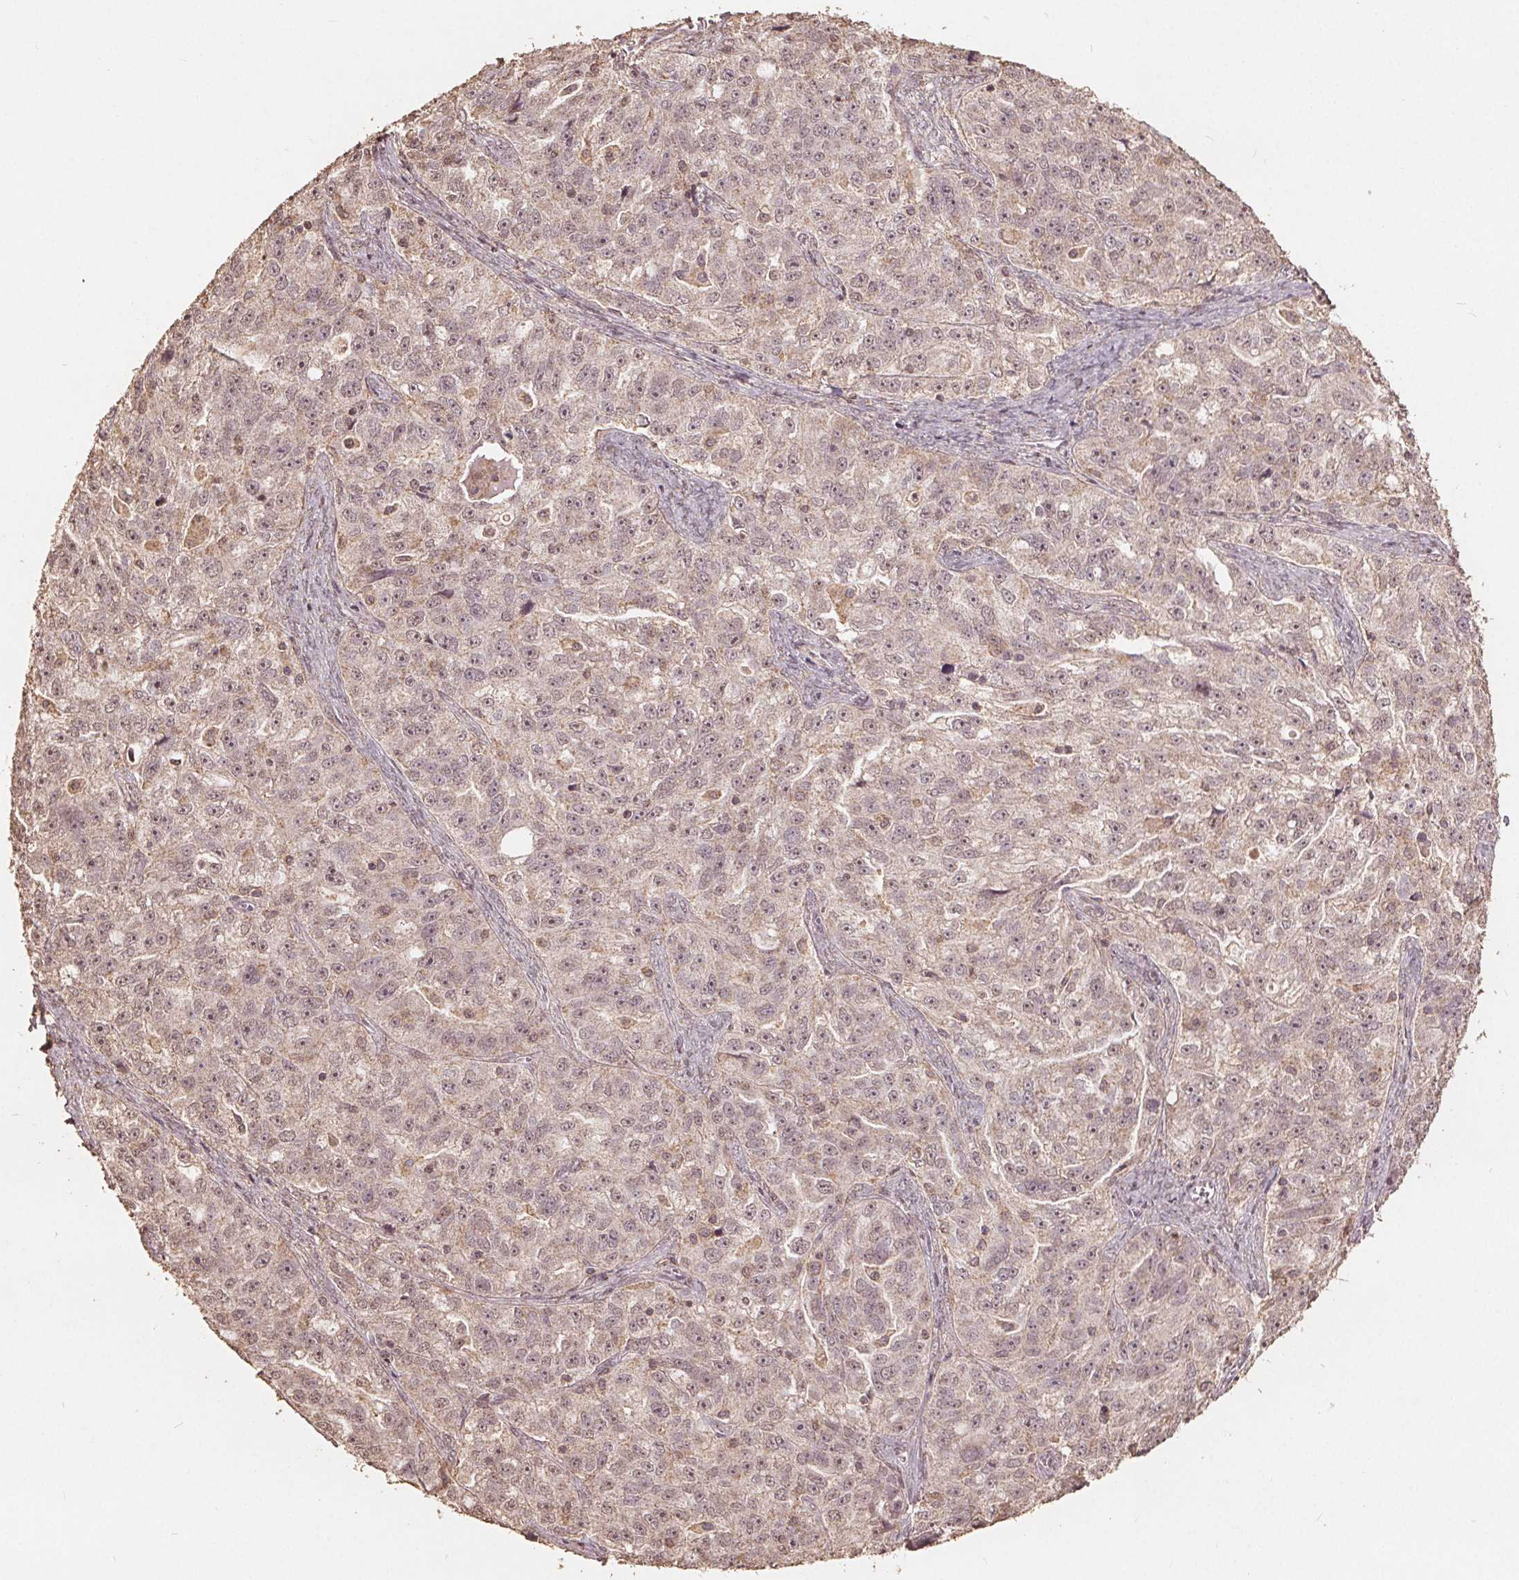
{"staining": {"intensity": "weak", "quantity": "<25%", "location": "nuclear"}, "tissue": "ovarian cancer", "cell_type": "Tumor cells", "image_type": "cancer", "snomed": [{"axis": "morphology", "description": "Cystadenocarcinoma, serous, NOS"}, {"axis": "topography", "description": "Ovary"}], "caption": "Immunohistochemistry histopathology image of neoplastic tissue: human ovarian cancer stained with DAB displays no significant protein expression in tumor cells.", "gene": "DSG3", "patient": {"sex": "female", "age": 51}}